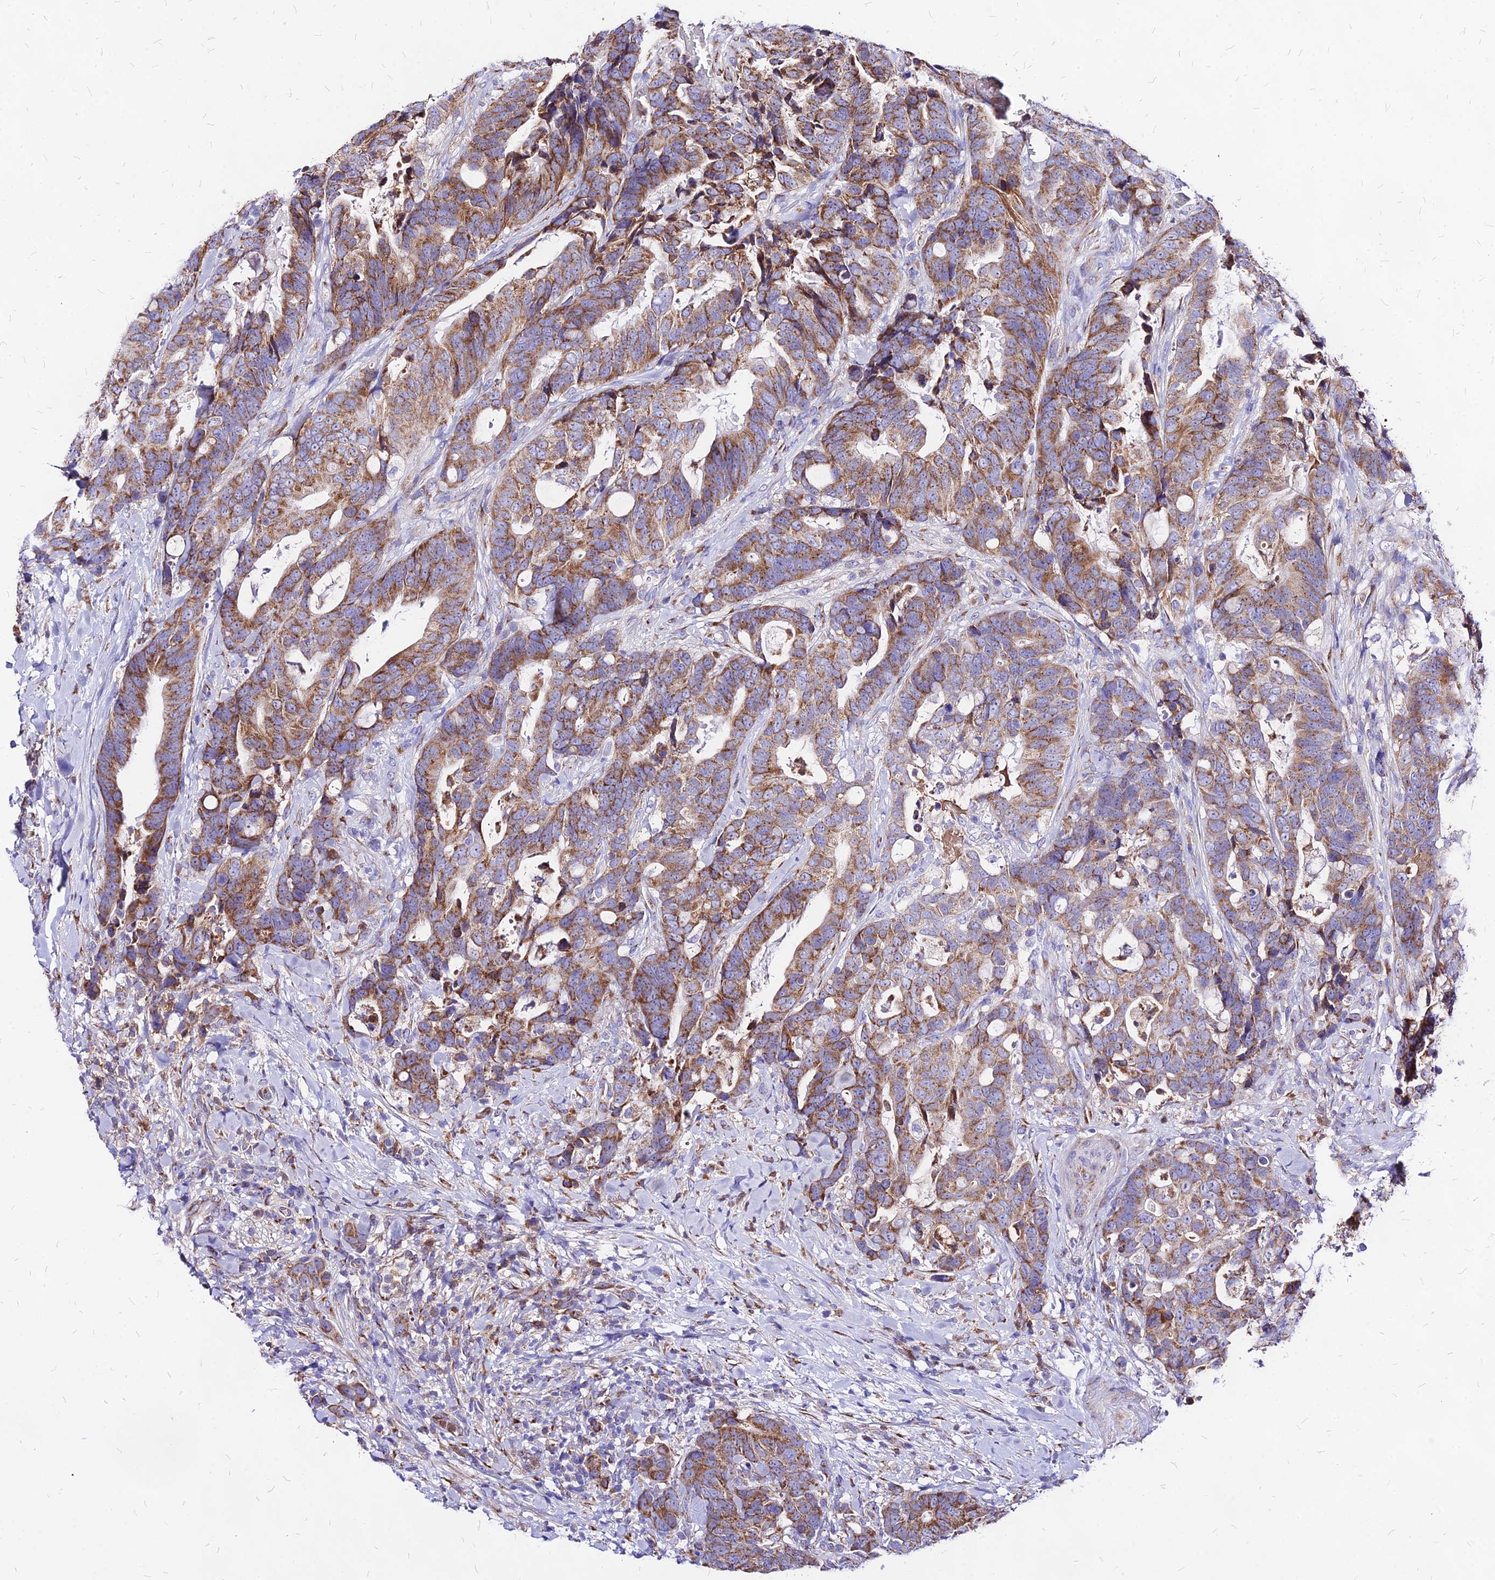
{"staining": {"intensity": "moderate", "quantity": ">75%", "location": "cytoplasmic/membranous"}, "tissue": "colorectal cancer", "cell_type": "Tumor cells", "image_type": "cancer", "snomed": [{"axis": "morphology", "description": "Adenocarcinoma, NOS"}, {"axis": "topography", "description": "Colon"}], "caption": "Immunohistochemical staining of human colorectal cancer (adenocarcinoma) demonstrates medium levels of moderate cytoplasmic/membranous expression in approximately >75% of tumor cells.", "gene": "MRPL3", "patient": {"sex": "female", "age": 82}}